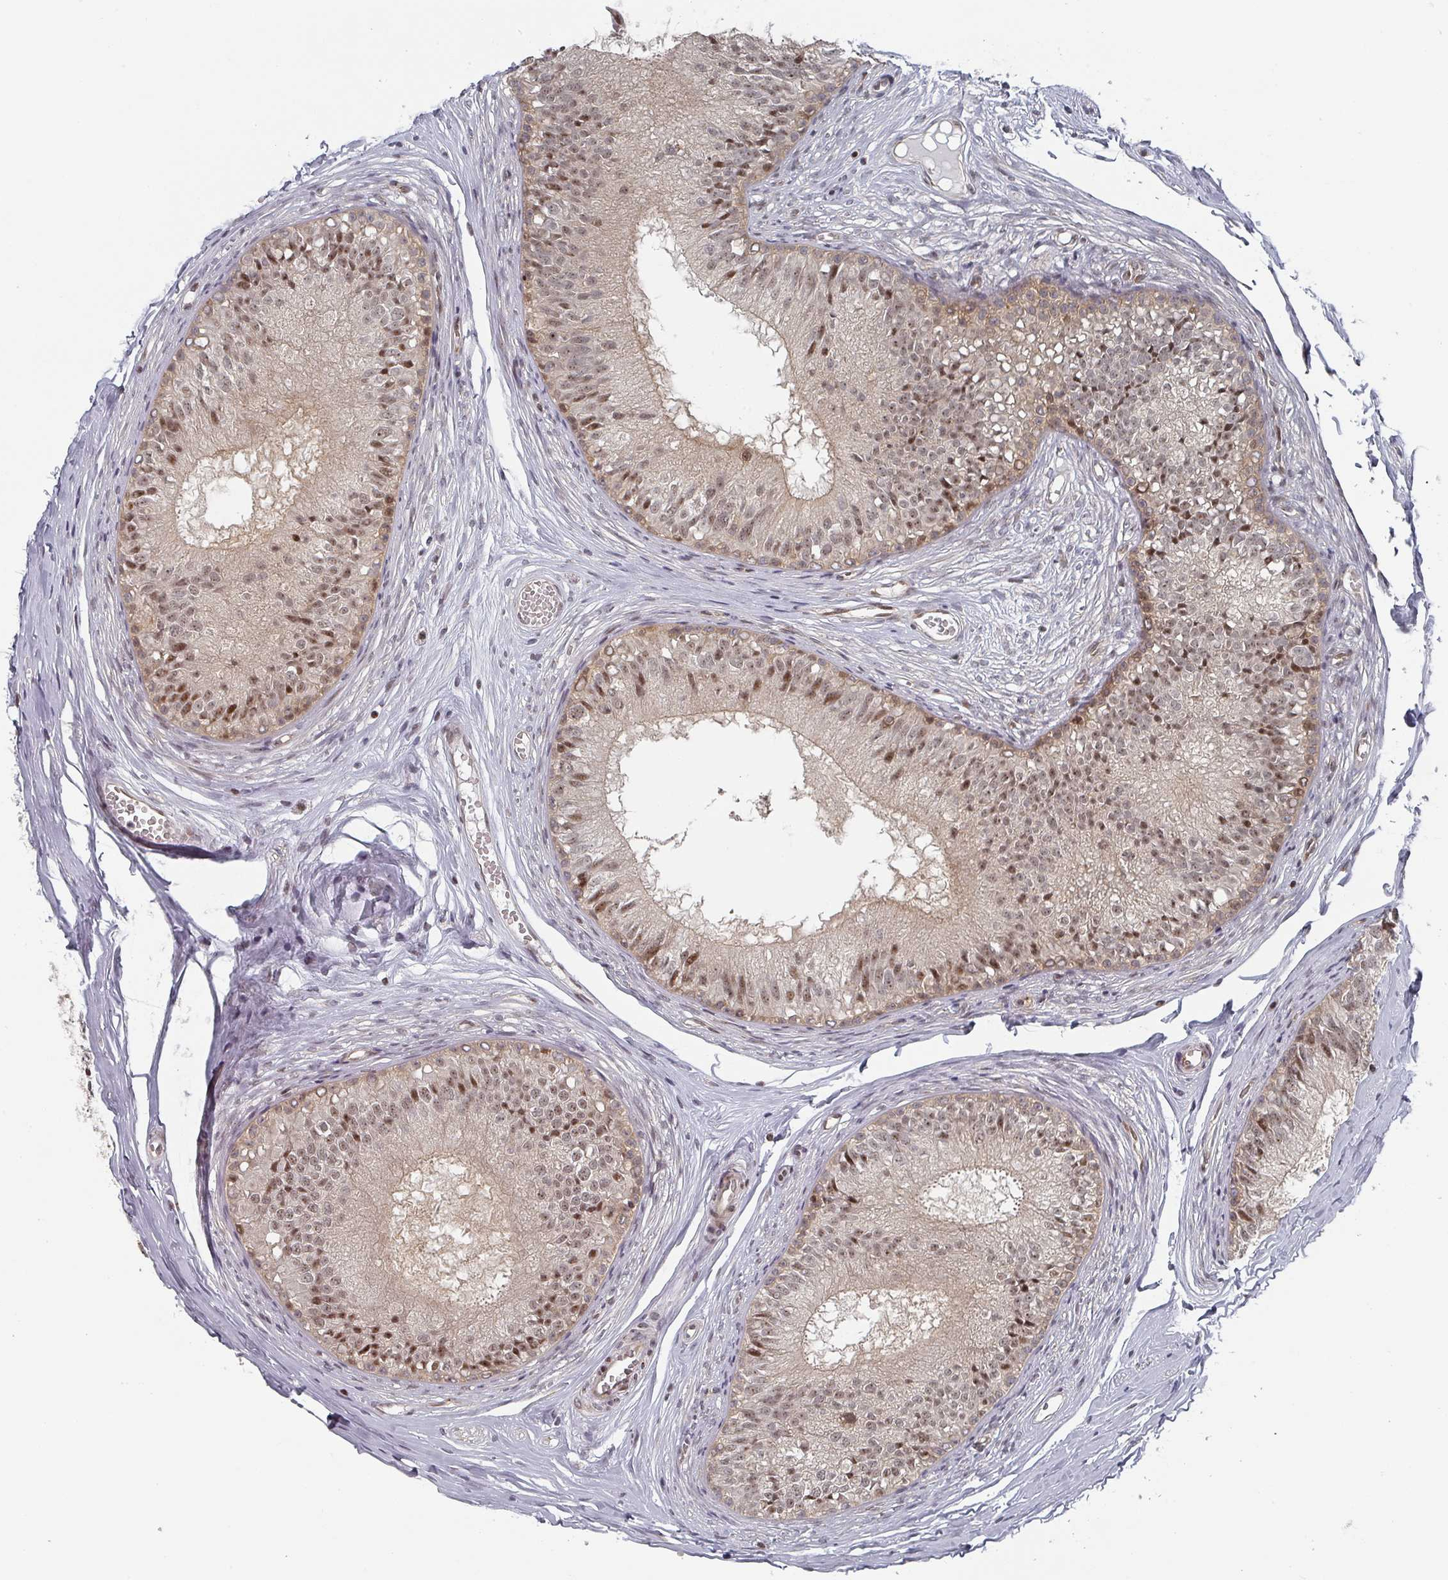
{"staining": {"intensity": "moderate", "quantity": ">75%", "location": "nuclear"}, "tissue": "epididymis", "cell_type": "Glandular cells", "image_type": "normal", "snomed": [{"axis": "morphology", "description": "Normal tissue, NOS"}, {"axis": "morphology", "description": "Seminoma in situ"}, {"axis": "topography", "description": "Testis"}, {"axis": "topography", "description": "Epididymis"}], "caption": "DAB immunohistochemical staining of normal epididymis demonstrates moderate nuclear protein staining in approximately >75% of glandular cells.", "gene": "KIF1C", "patient": {"sex": "male", "age": 28}}